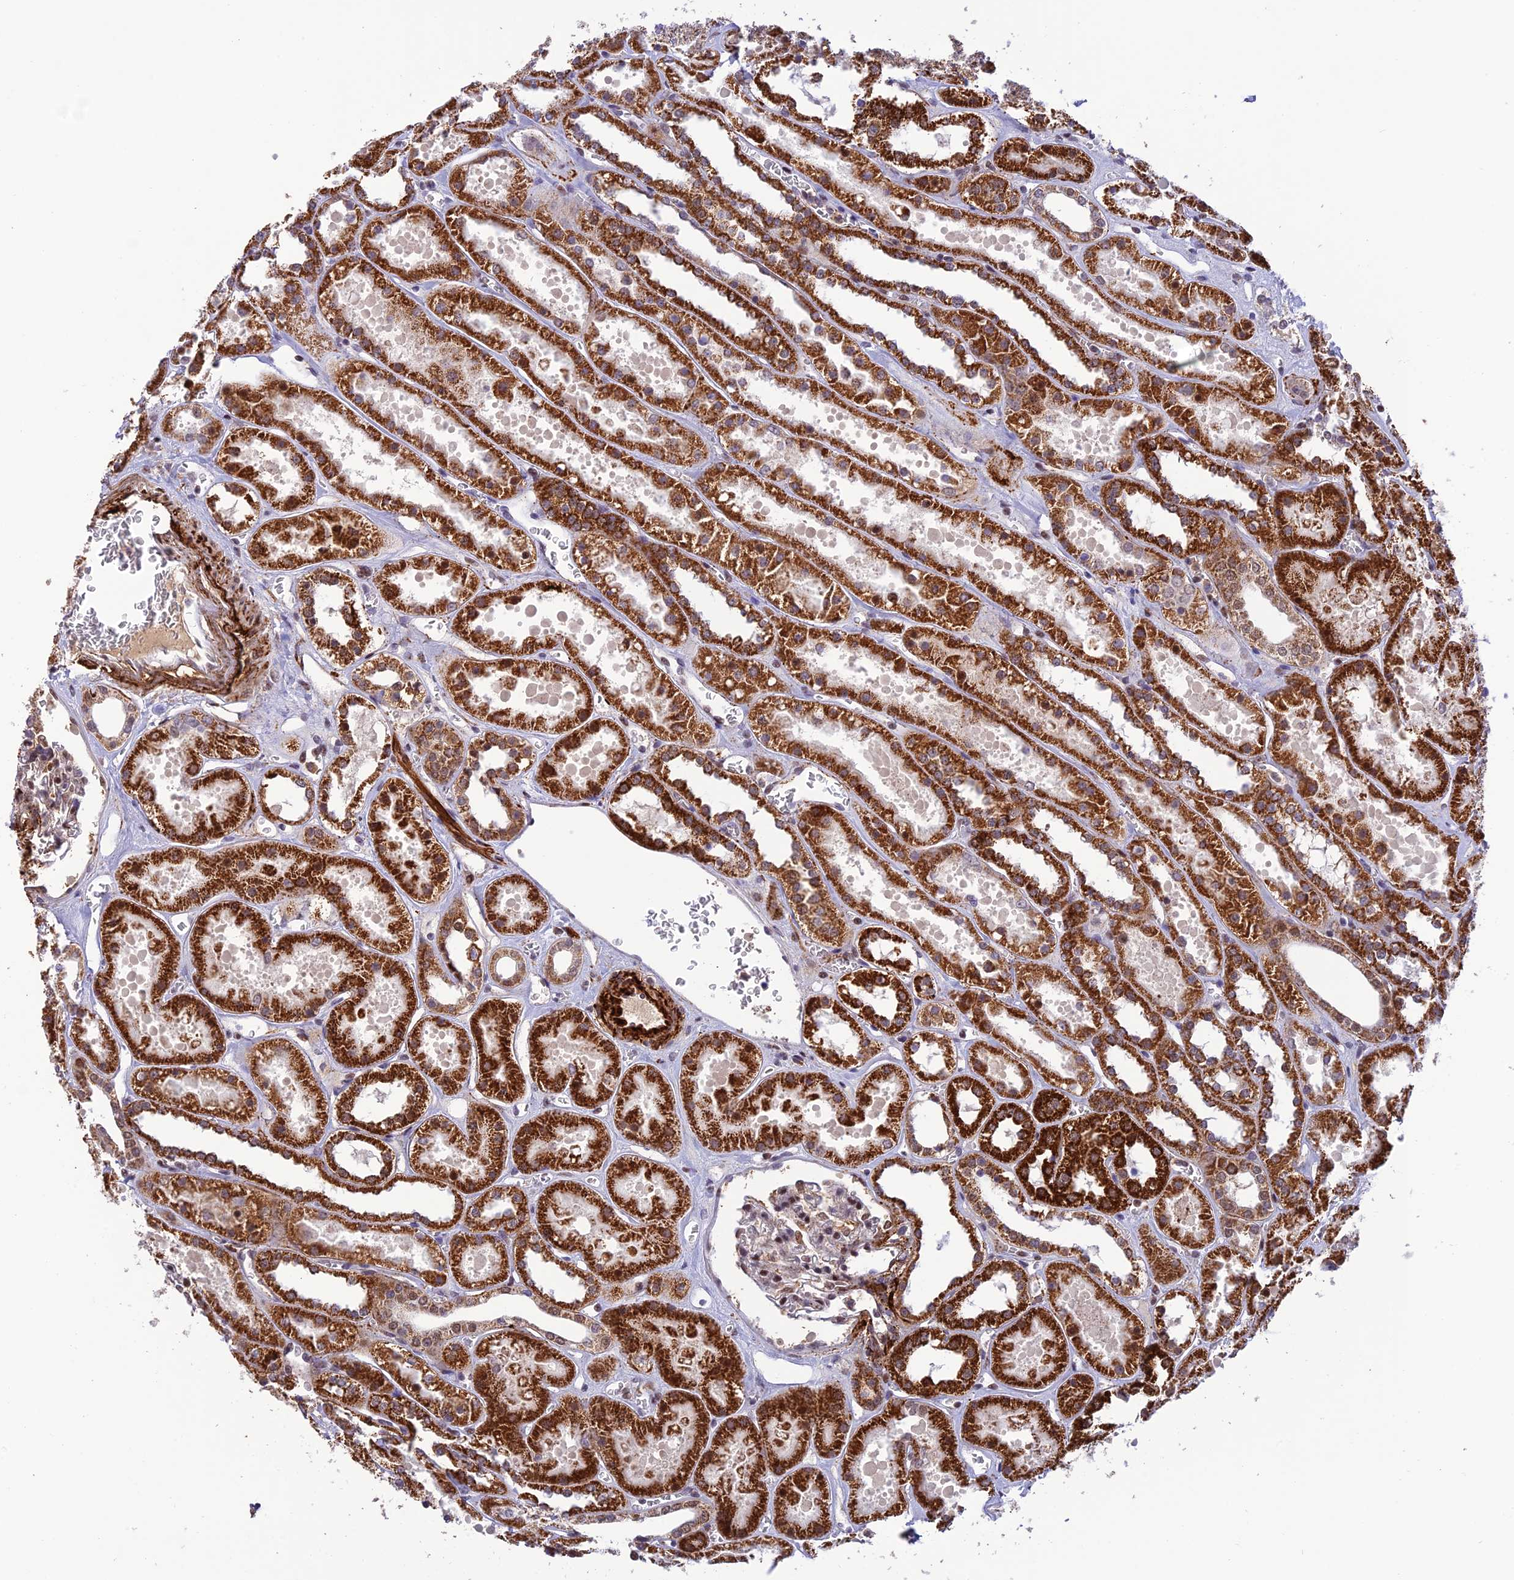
{"staining": {"intensity": "weak", "quantity": "<25%", "location": "cytoplasmic/membranous"}, "tissue": "kidney", "cell_type": "Cells in glomeruli", "image_type": "normal", "snomed": [{"axis": "morphology", "description": "Normal tissue, NOS"}, {"axis": "topography", "description": "Kidney"}], "caption": "A high-resolution micrograph shows immunohistochemistry staining of unremarkable kidney, which reveals no significant positivity in cells in glomeruli. Nuclei are stained in blue.", "gene": "WDR55", "patient": {"sex": "female", "age": 41}}